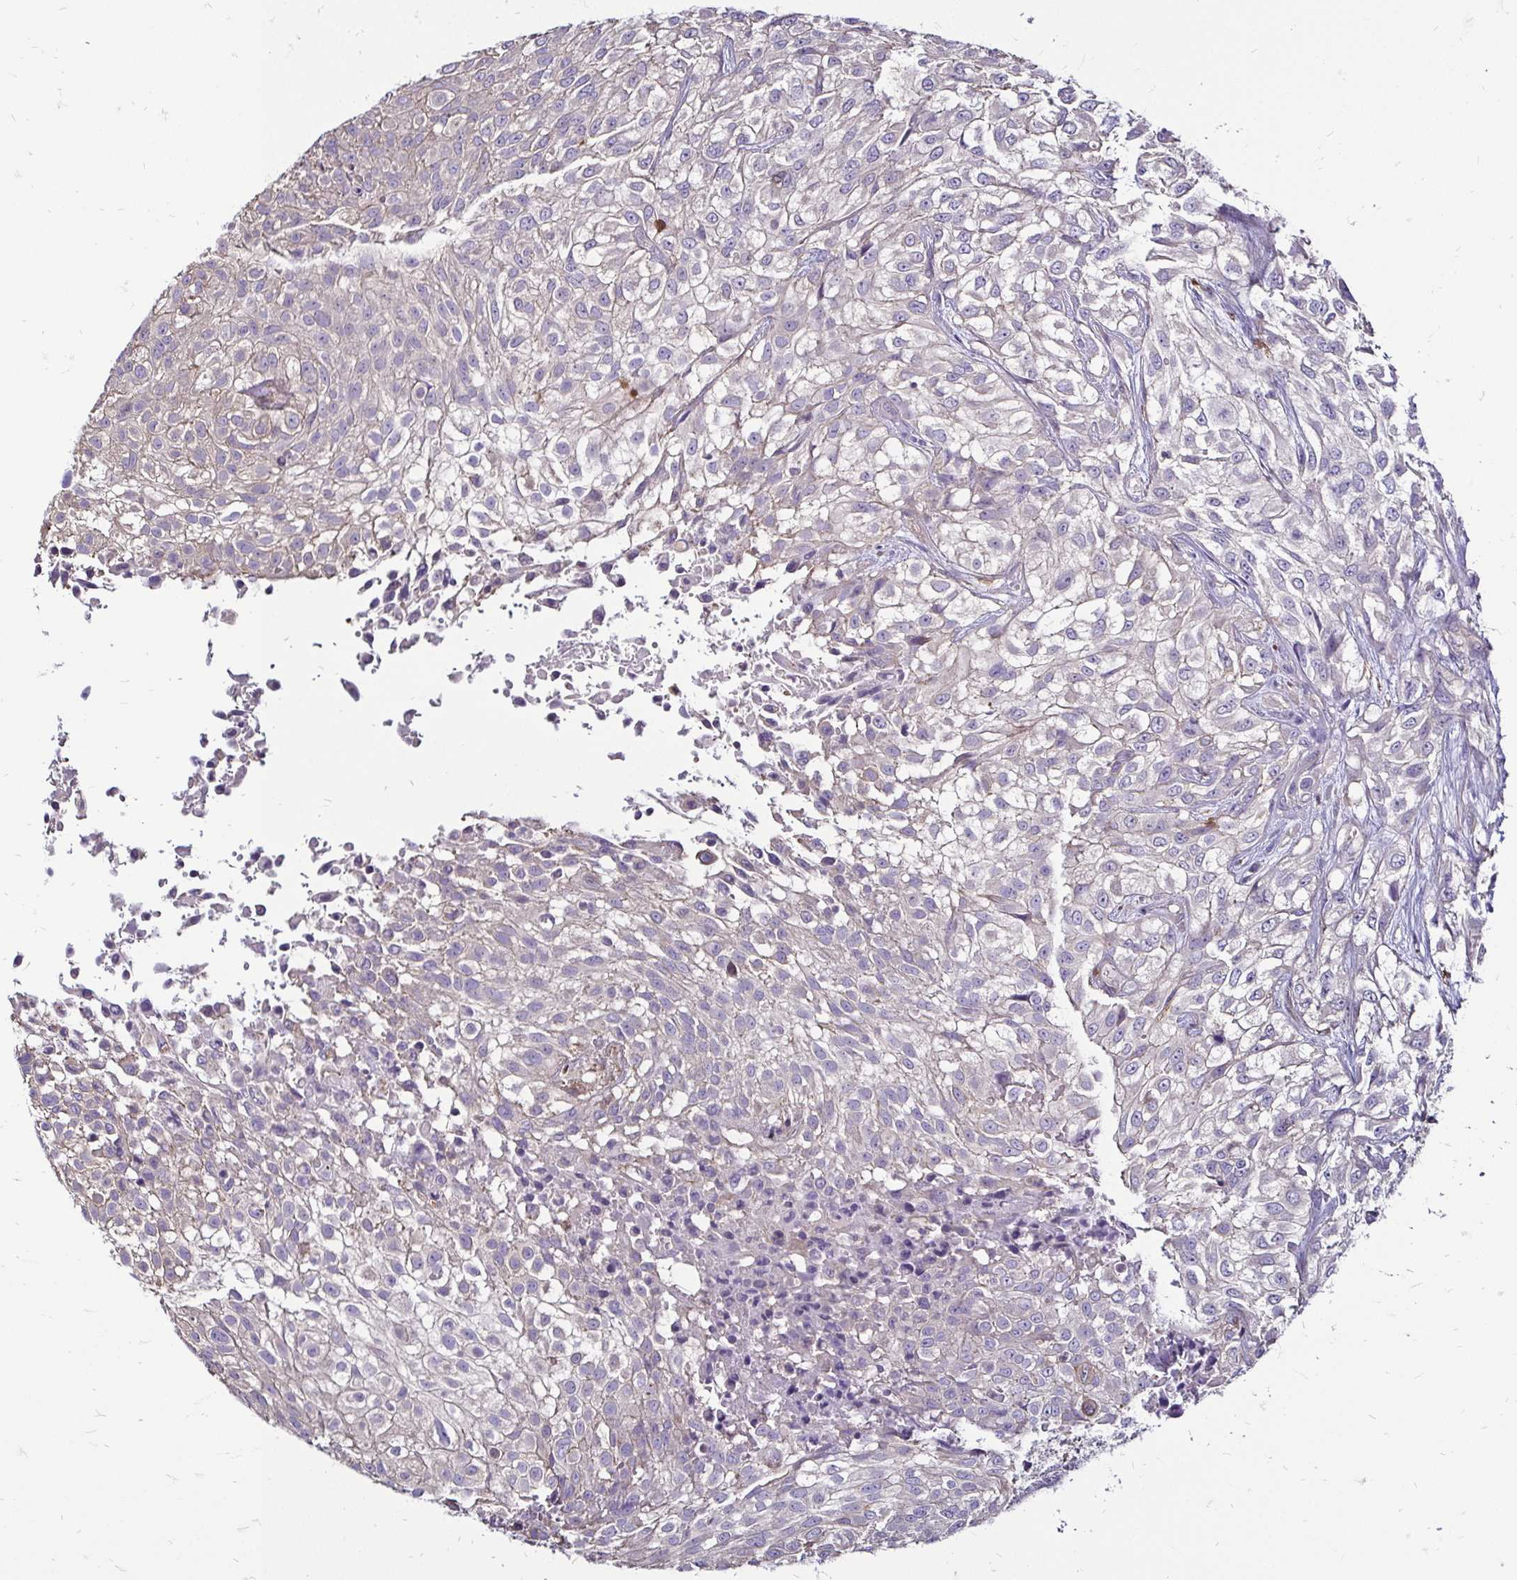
{"staining": {"intensity": "negative", "quantity": "none", "location": "none"}, "tissue": "urothelial cancer", "cell_type": "Tumor cells", "image_type": "cancer", "snomed": [{"axis": "morphology", "description": "Urothelial carcinoma, High grade"}, {"axis": "topography", "description": "Urinary bladder"}], "caption": "IHC histopathology image of neoplastic tissue: human urothelial carcinoma (high-grade) stained with DAB shows no significant protein staining in tumor cells.", "gene": "ZFP1", "patient": {"sex": "male", "age": 56}}